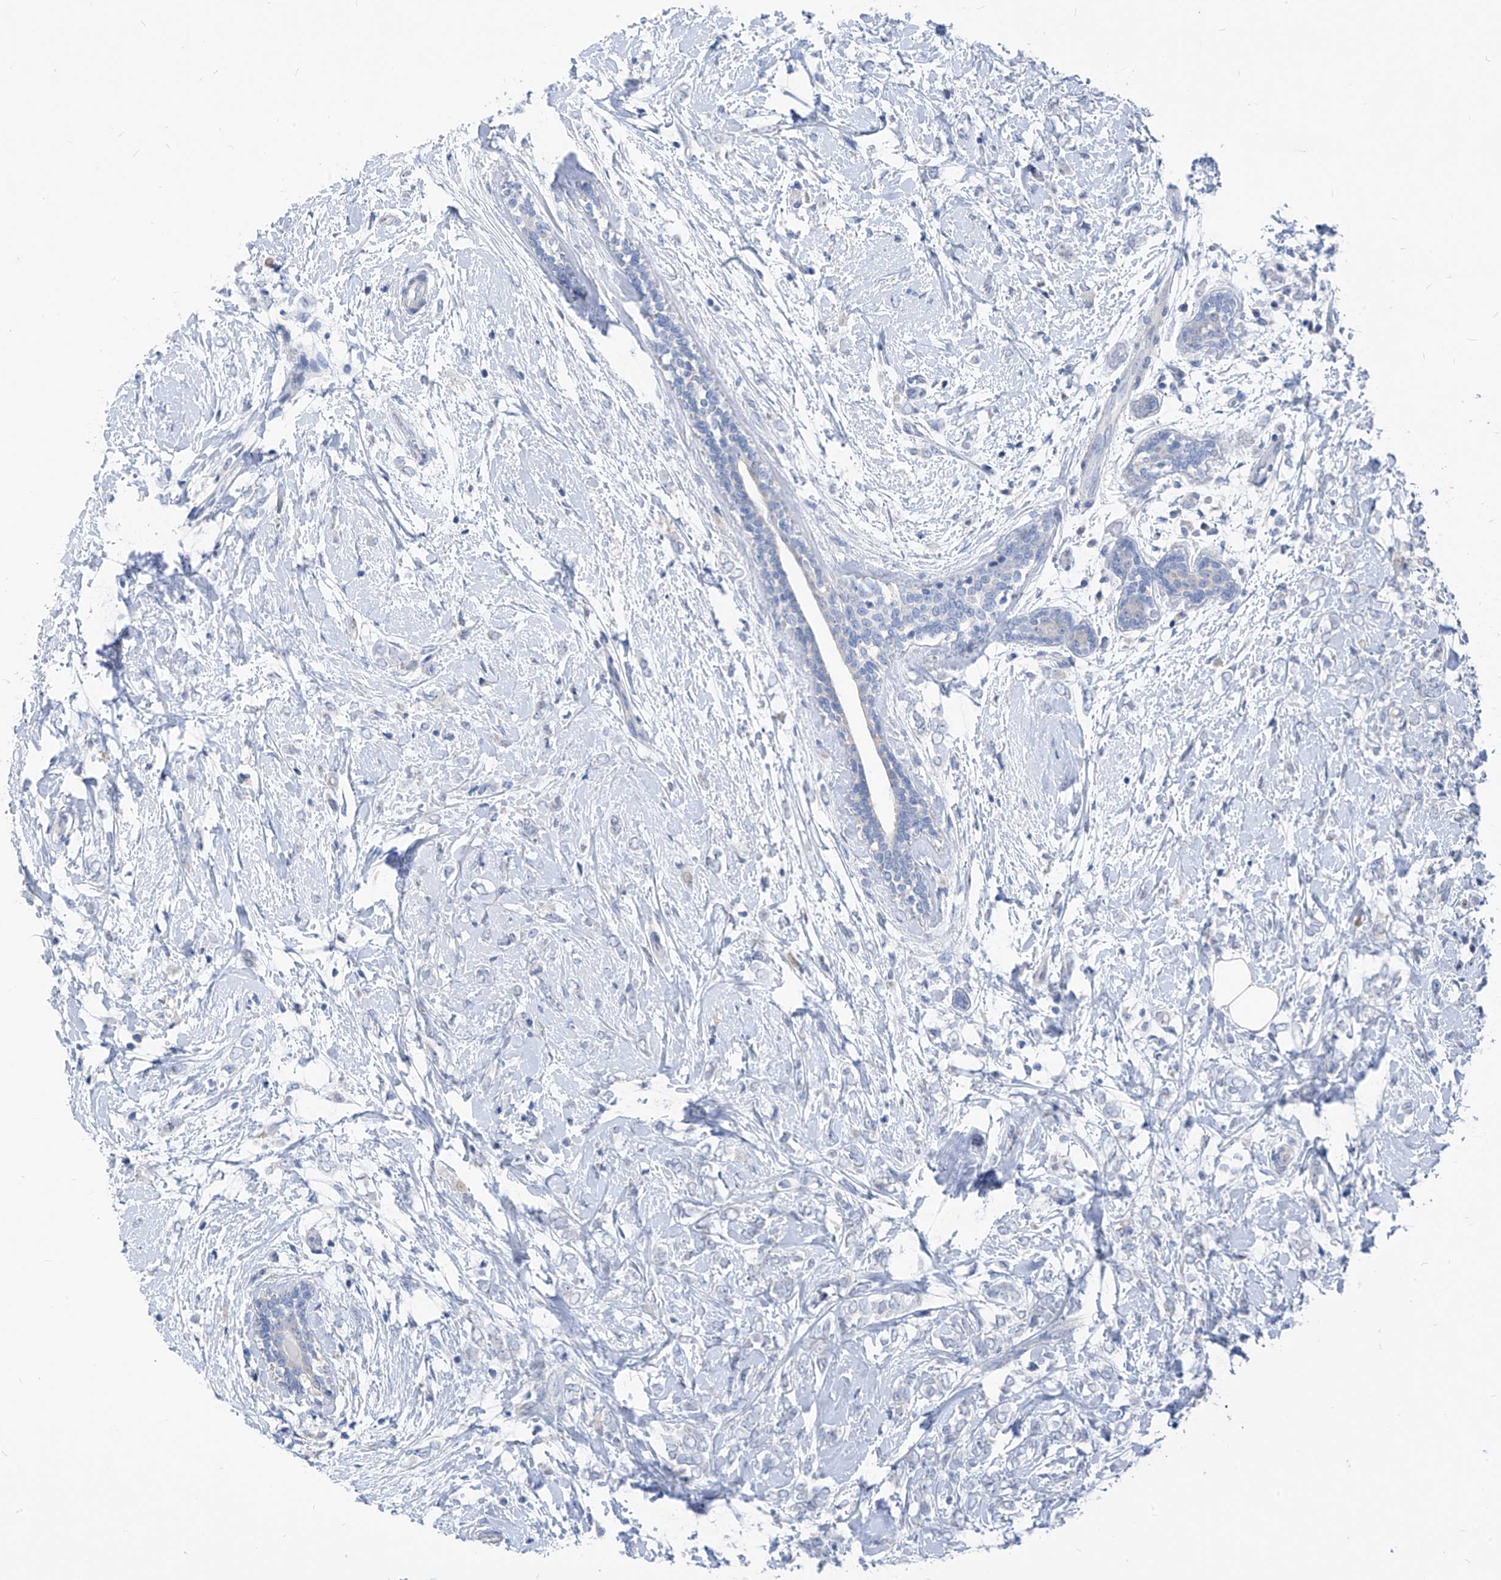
{"staining": {"intensity": "negative", "quantity": "none", "location": "none"}, "tissue": "breast cancer", "cell_type": "Tumor cells", "image_type": "cancer", "snomed": [{"axis": "morphology", "description": "Normal tissue, NOS"}, {"axis": "morphology", "description": "Lobular carcinoma"}, {"axis": "topography", "description": "Breast"}], "caption": "DAB immunohistochemical staining of breast cancer (lobular carcinoma) shows no significant staining in tumor cells.", "gene": "LDAH", "patient": {"sex": "female", "age": 47}}